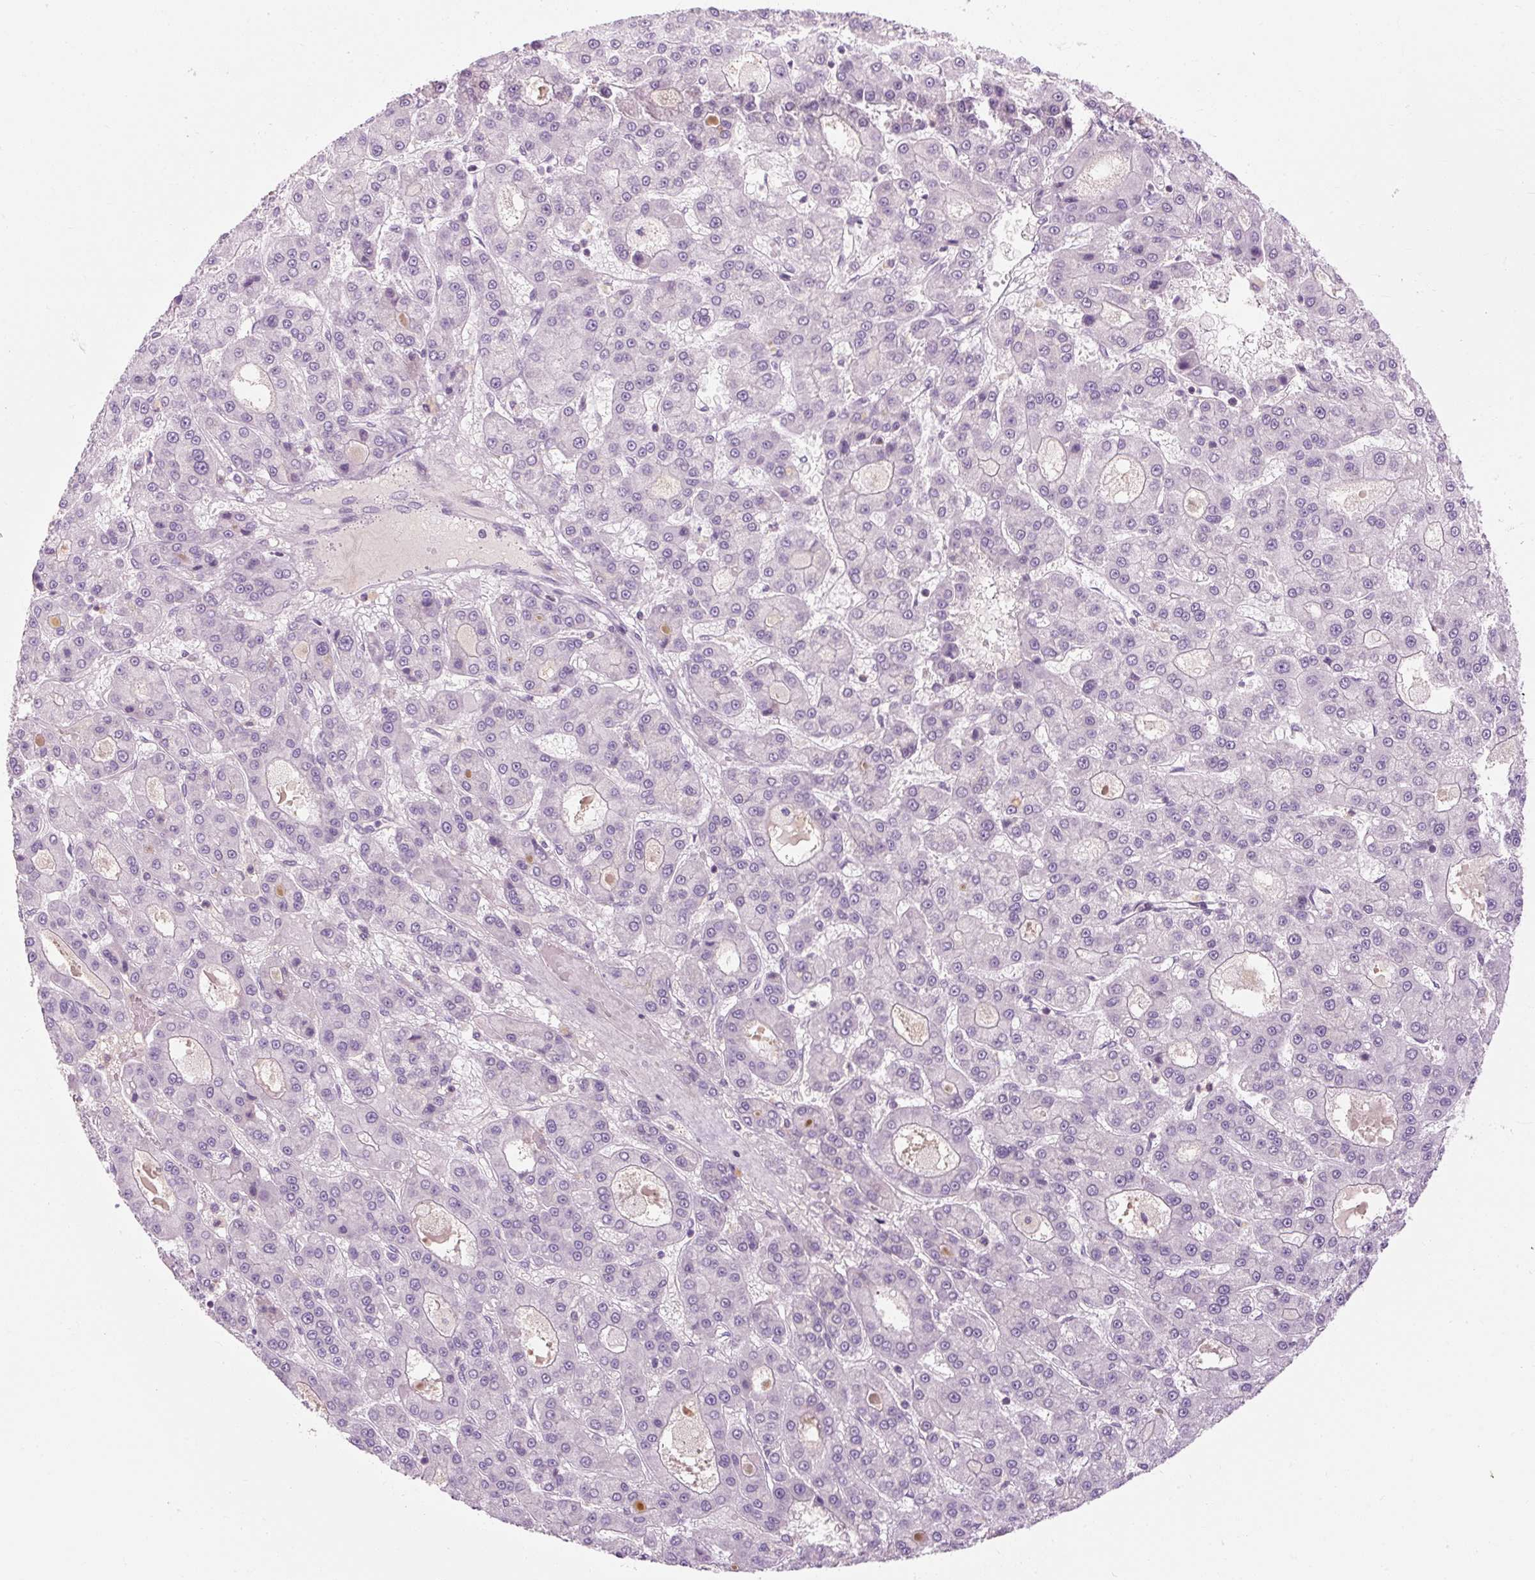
{"staining": {"intensity": "negative", "quantity": "none", "location": "none"}, "tissue": "liver cancer", "cell_type": "Tumor cells", "image_type": "cancer", "snomed": [{"axis": "morphology", "description": "Carcinoma, Hepatocellular, NOS"}, {"axis": "topography", "description": "Liver"}], "caption": "Hepatocellular carcinoma (liver) stained for a protein using IHC displays no staining tumor cells.", "gene": "TIGD2", "patient": {"sex": "male", "age": 70}}